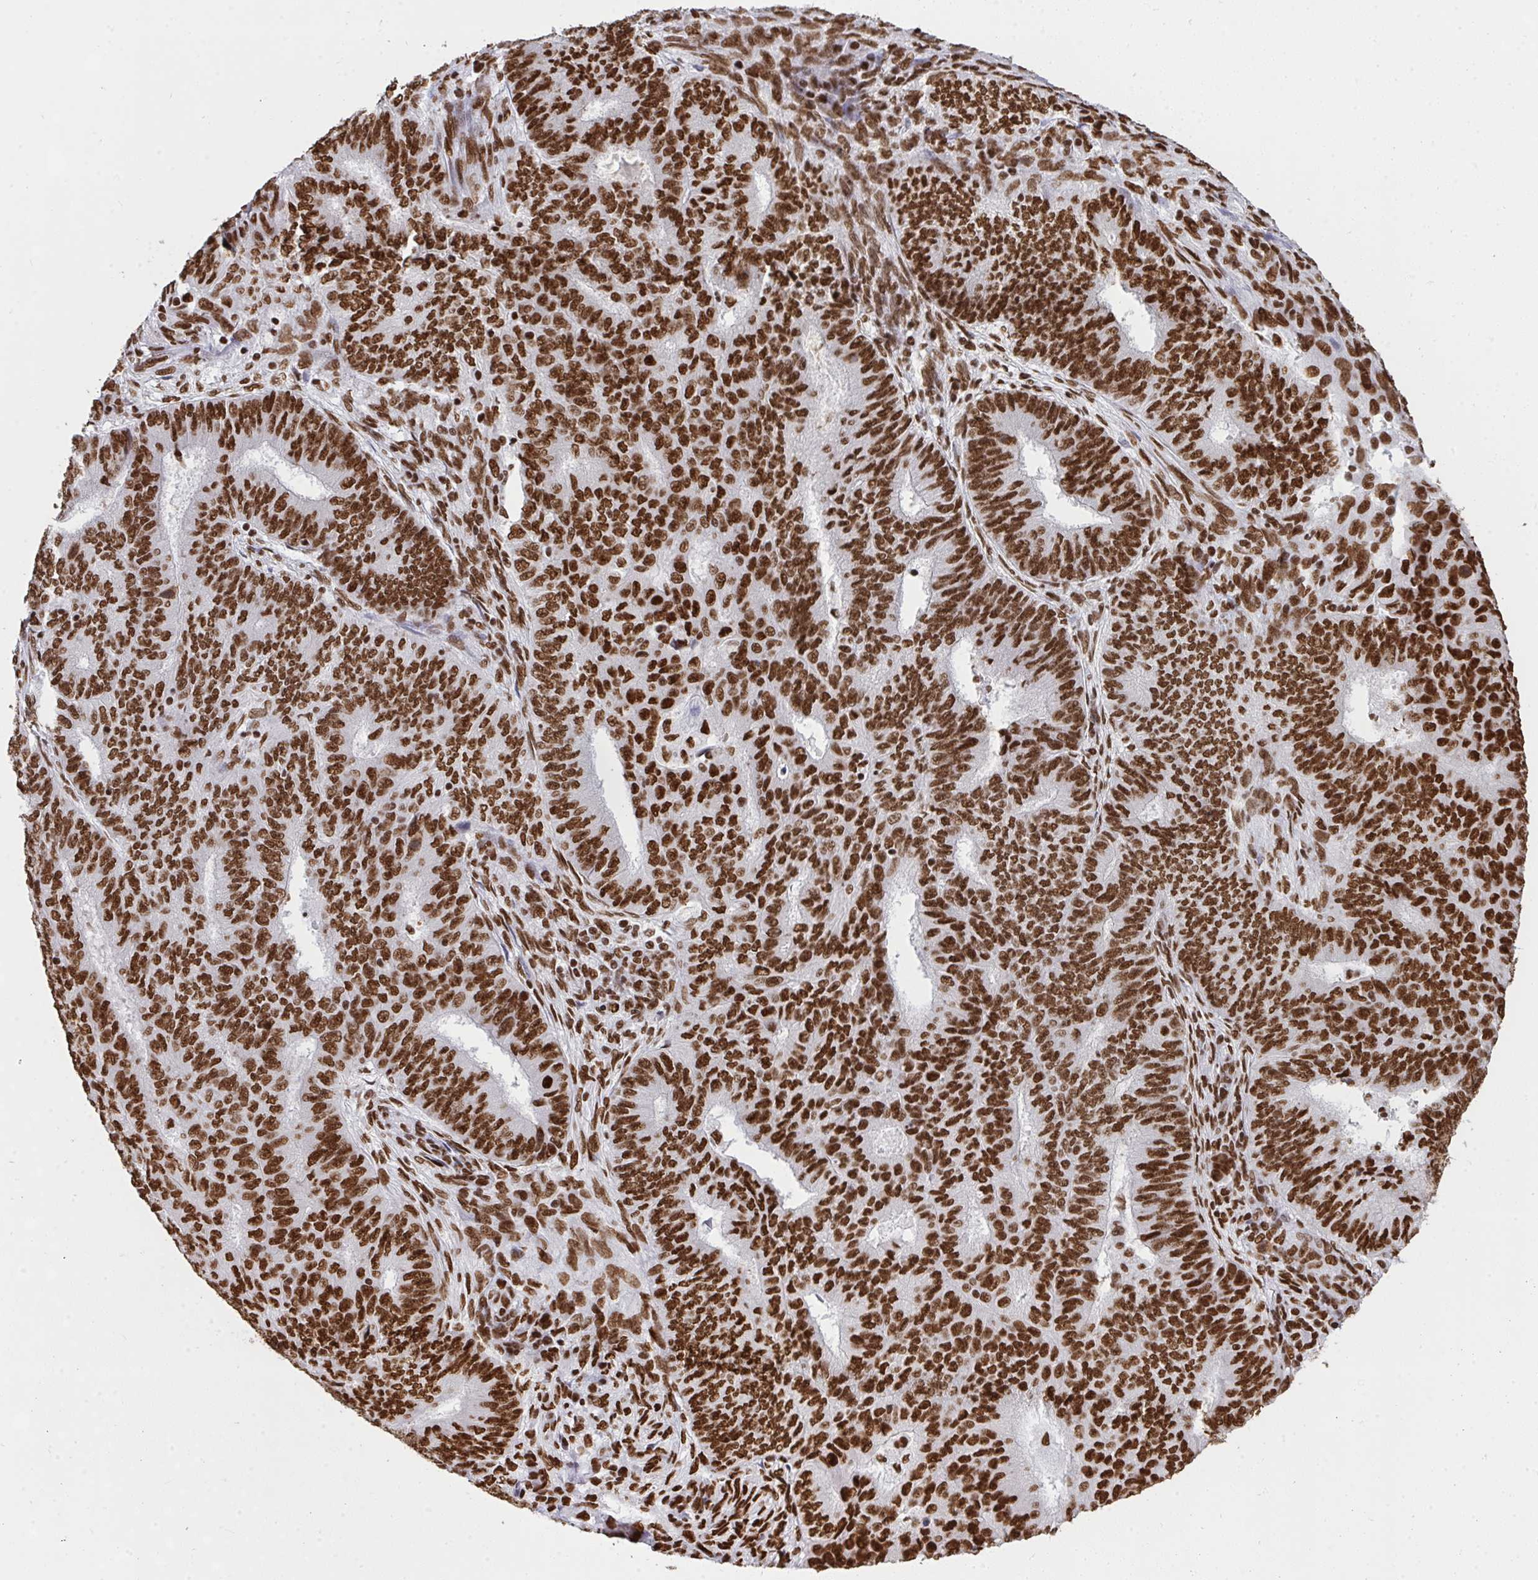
{"staining": {"intensity": "strong", "quantity": ">75%", "location": "nuclear"}, "tissue": "endometrial cancer", "cell_type": "Tumor cells", "image_type": "cancer", "snomed": [{"axis": "morphology", "description": "Adenocarcinoma, NOS"}, {"axis": "topography", "description": "Endometrium"}], "caption": "Immunohistochemical staining of human endometrial cancer (adenocarcinoma) shows high levels of strong nuclear expression in about >75% of tumor cells. The protein is stained brown, and the nuclei are stained in blue (DAB (3,3'-diaminobenzidine) IHC with brightfield microscopy, high magnification).", "gene": "HNRNPL", "patient": {"sex": "female", "age": 62}}